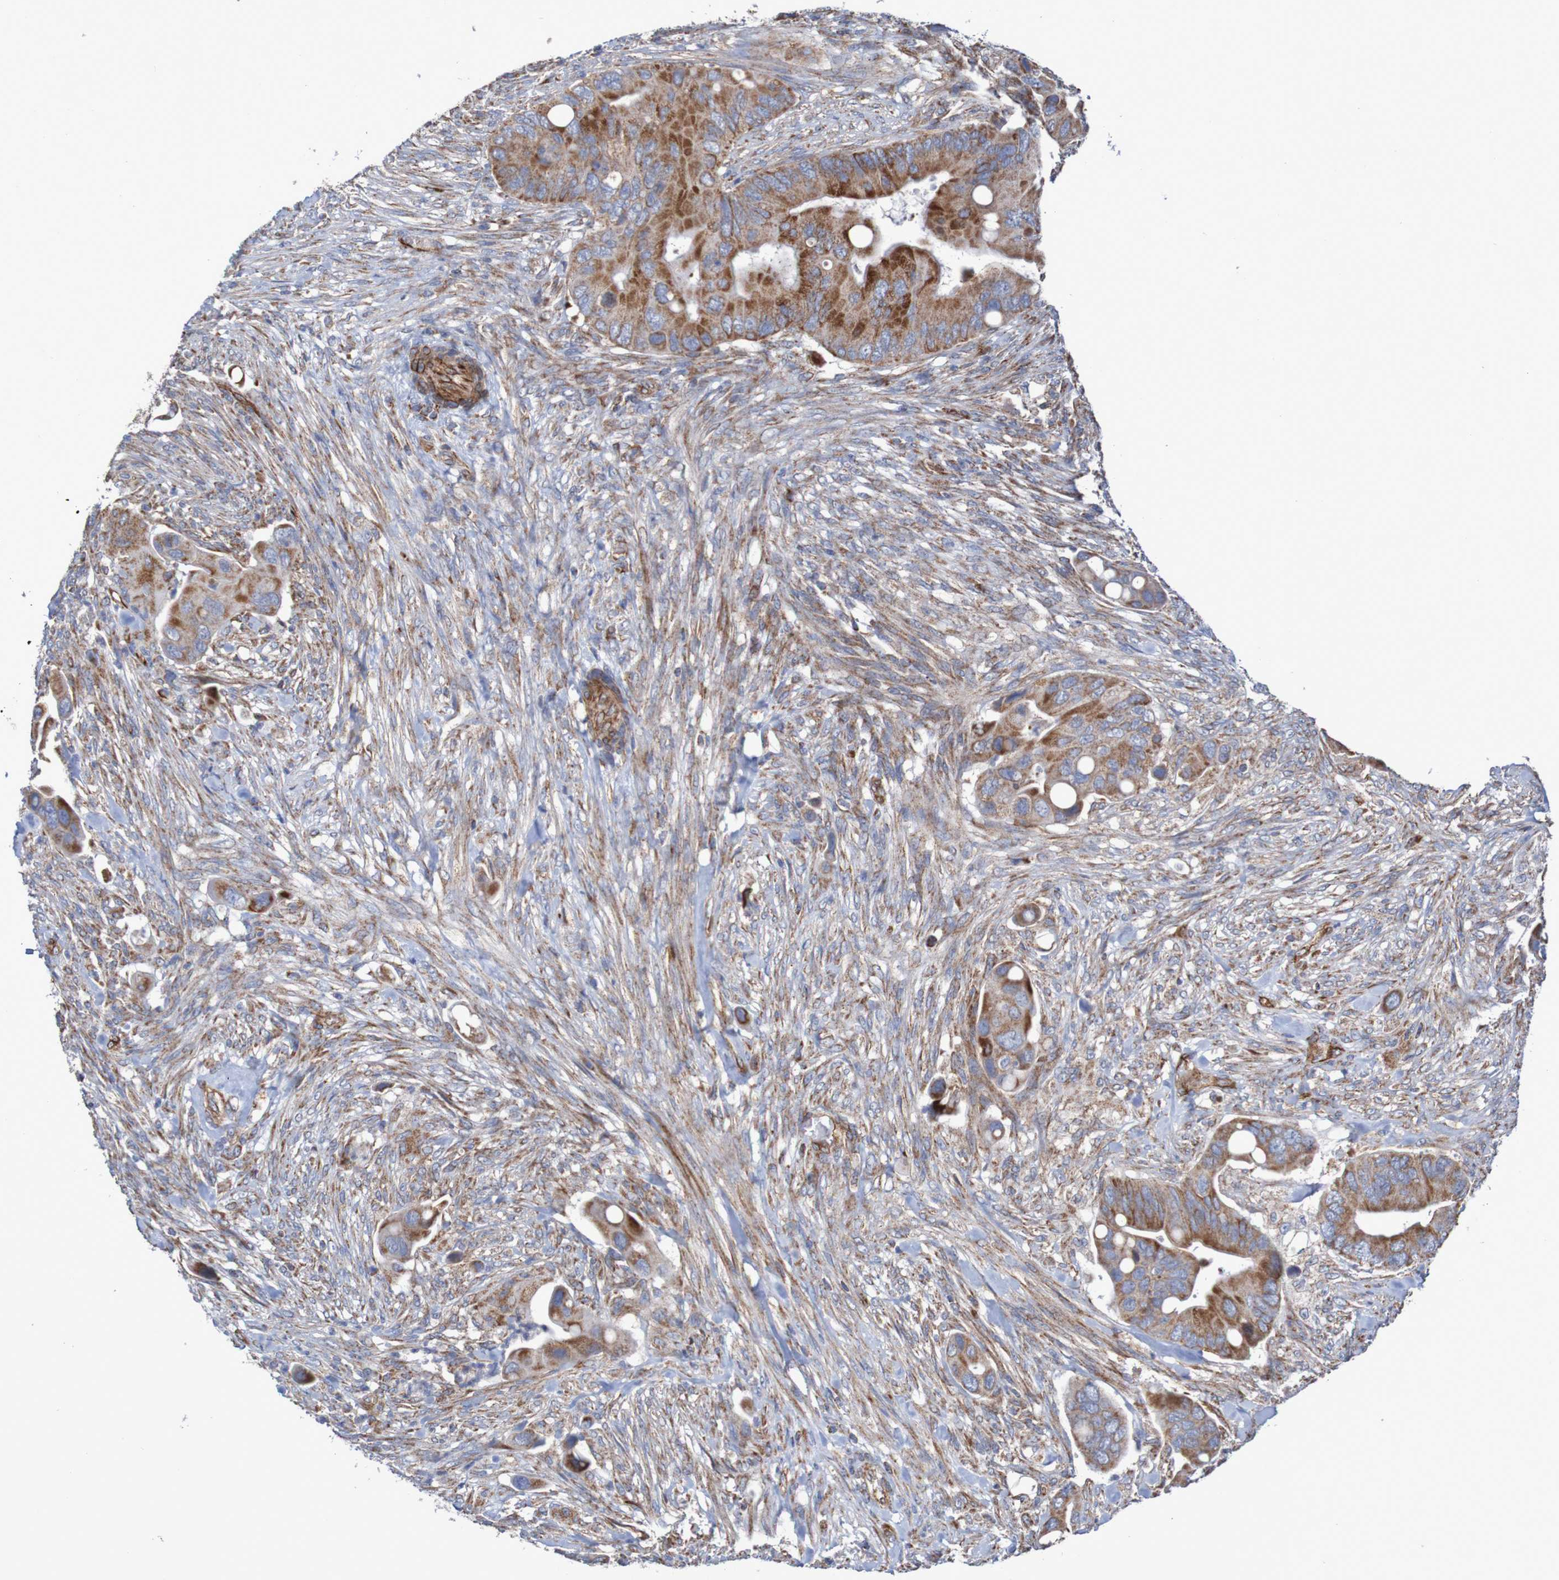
{"staining": {"intensity": "moderate", "quantity": ">75%", "location": "cytoplasmic/membranous"}, "tissue": "colorectal cancer", "cell_type": "Tumor cells", "image_type": "cancer", "snomed": [{"axis": "morphology", "description": "Adenocarcinoma, NOS"}, {"axis": "topography", "description": "Rectum"}], "caption": "Colorectal cancer (adenocarcinoma) stained with IHC displays moderate cytoplasmic/membranous expression in about >75% of tumor cells.", "gene": "MMEL1", "patient": {"sex": "female", "age": 57}}